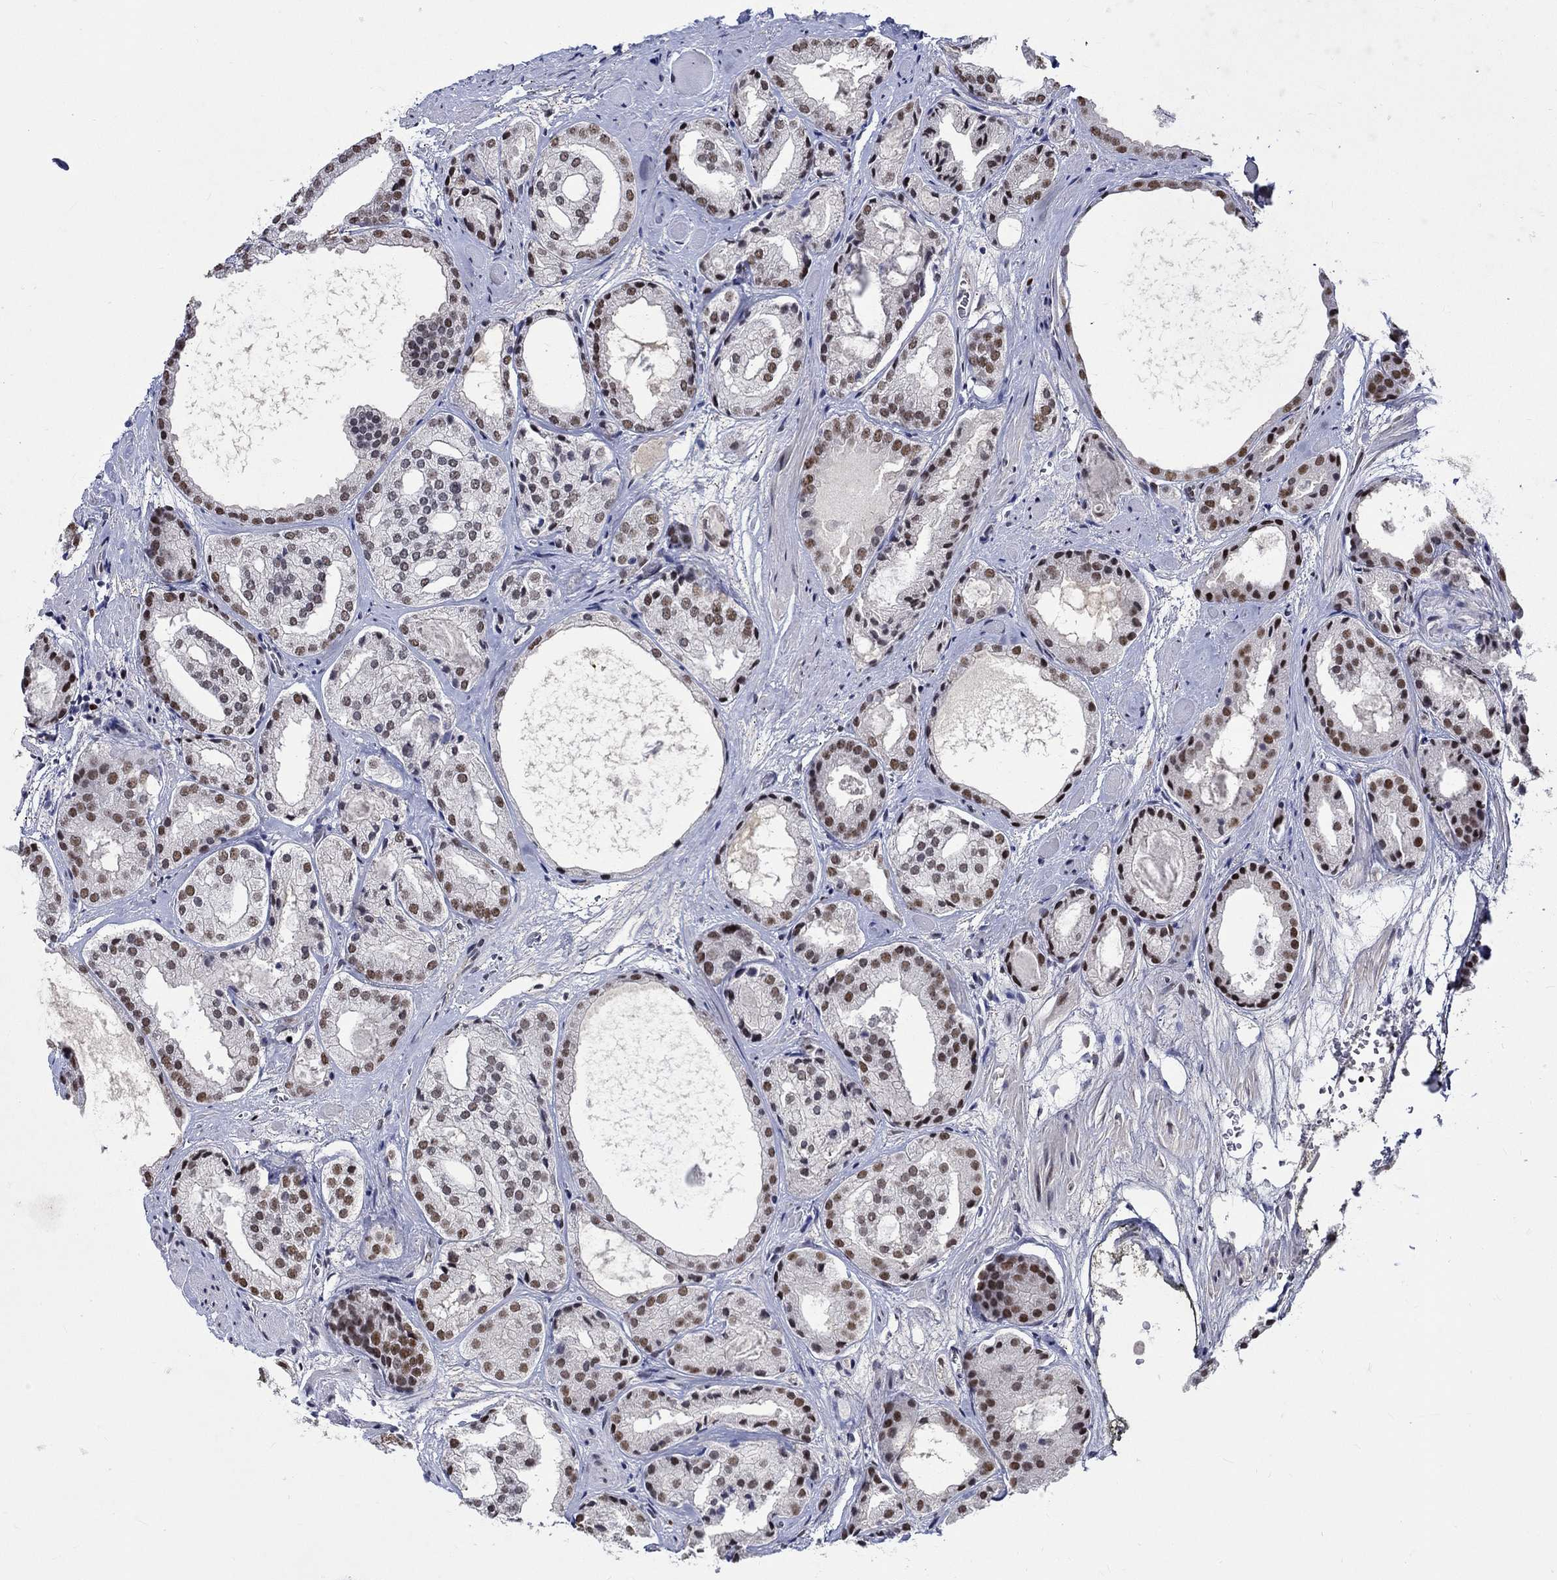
{"staining": {"intensity": "strong", "quantity": "25%-75%", "location": "nuclear"}, "tissue": "prostate cancer", "cell_type": "Tumor cells", "image_type": "cancer", "snomed": [{"axis": "morphology", "description": "Adenocarcinoma, Low grade"}, {"axis": "topography", "description": "Prostate"}], "caption": "Immunohistochemistry (IHC) of human low-grade adenocarcinoma (prostate) displays high levels of strong nuclear expression in approximately 25%-75% of tumor cells. Using DAB (3,3'-diaminobenzidine) (brown) and hematoxylin (blue) stains, captured at high magnification using brightfield microscopy.", "gene": "GATA2", "patient": {"sex": "male", "age": 69}}